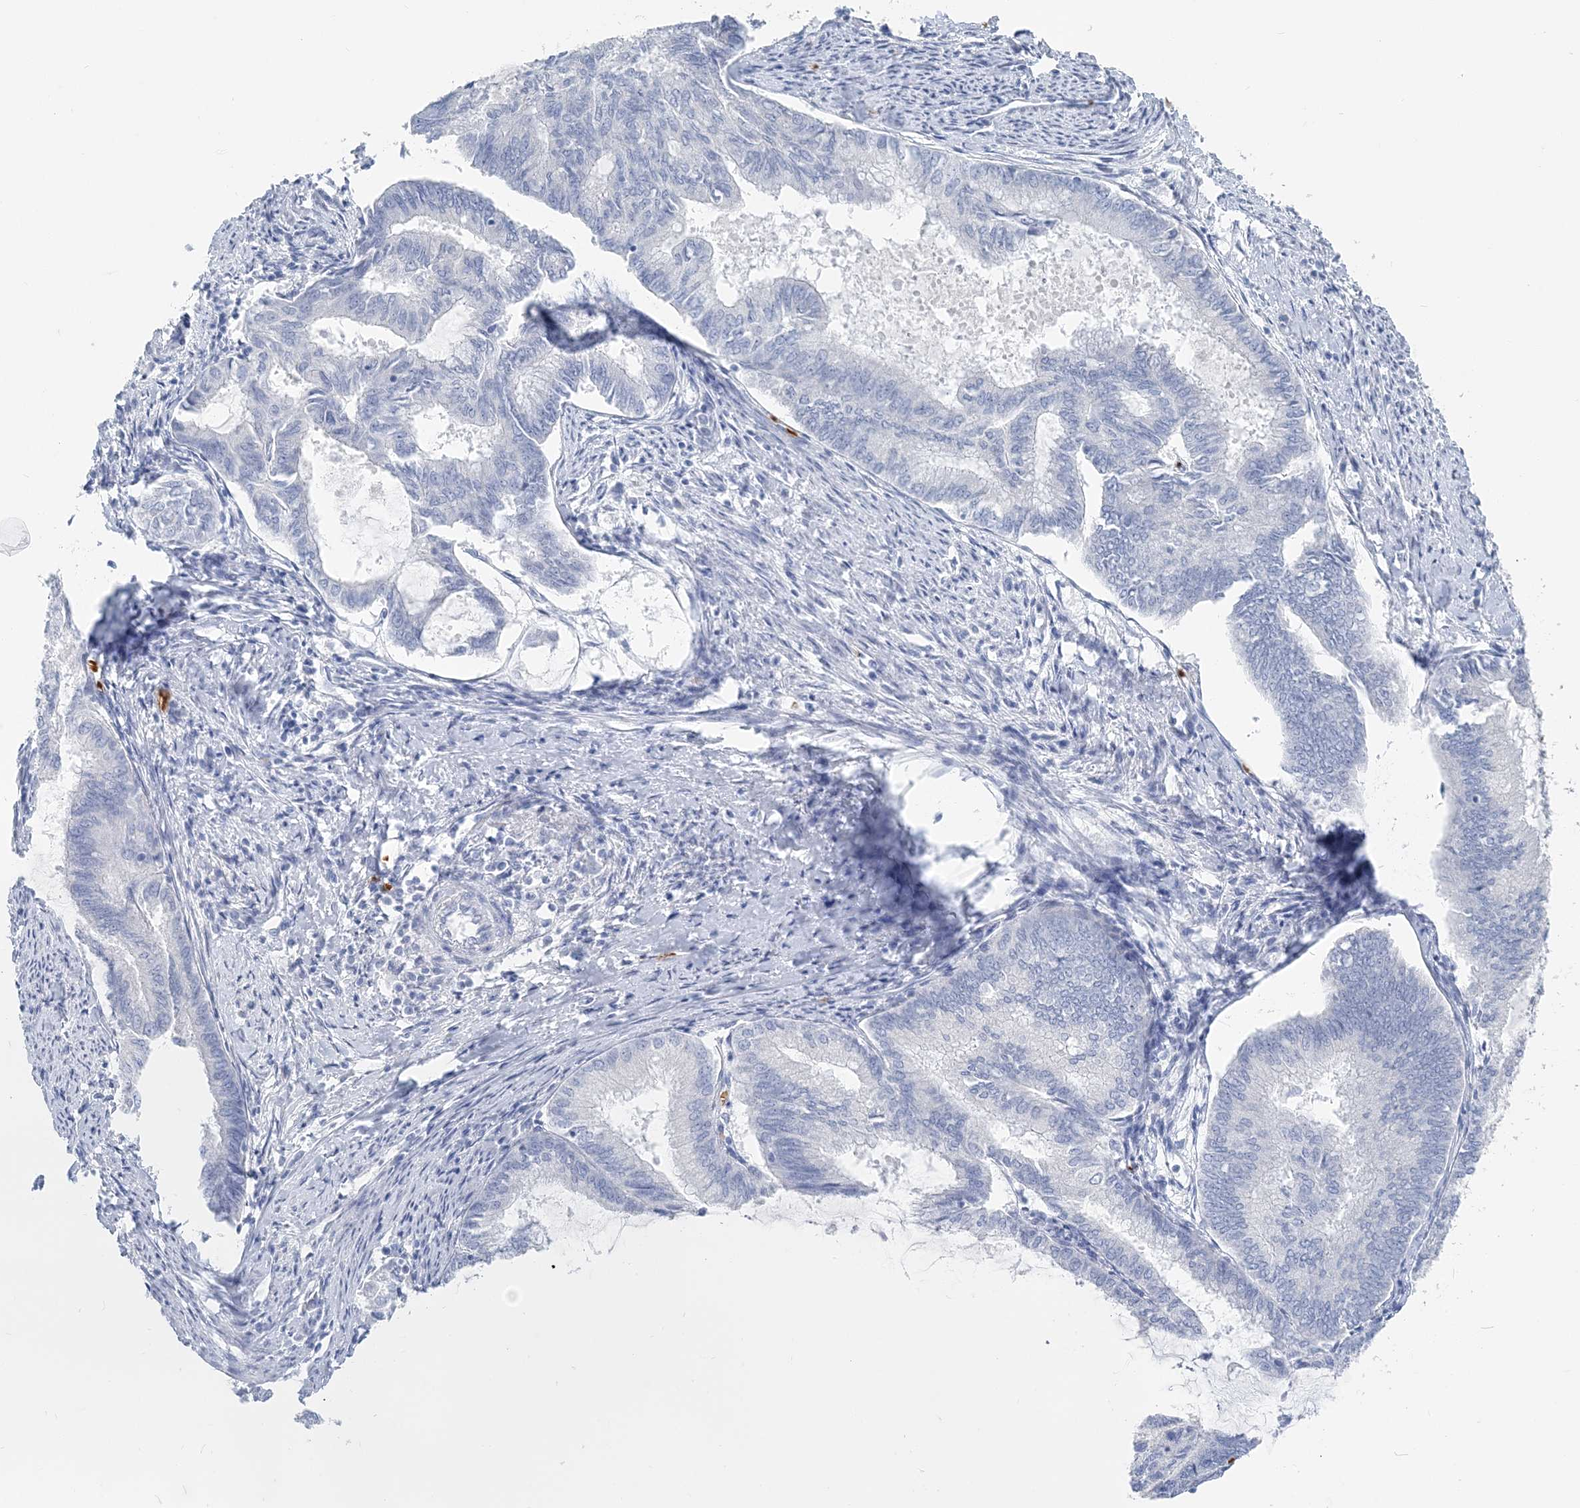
{"staining": {"intensity": "negative", "quantity": "none", "location": "none"}, "tissue": "endometrial cancer", "cell_type": "Tumor cells", "image_type": "cancer", "snomed": [{"axis": "morphology", "description": "Adenocarcinoma, NOS"}, {"axis": "topography", "description": "Endometrium"}], "caption": "DAB immunohistochemical staining of endometrial adenocarcinoma reveals no significant positivity in tumor cells.", "gene": "HBA2", "patient": {"sex": "female", "age": 86}}